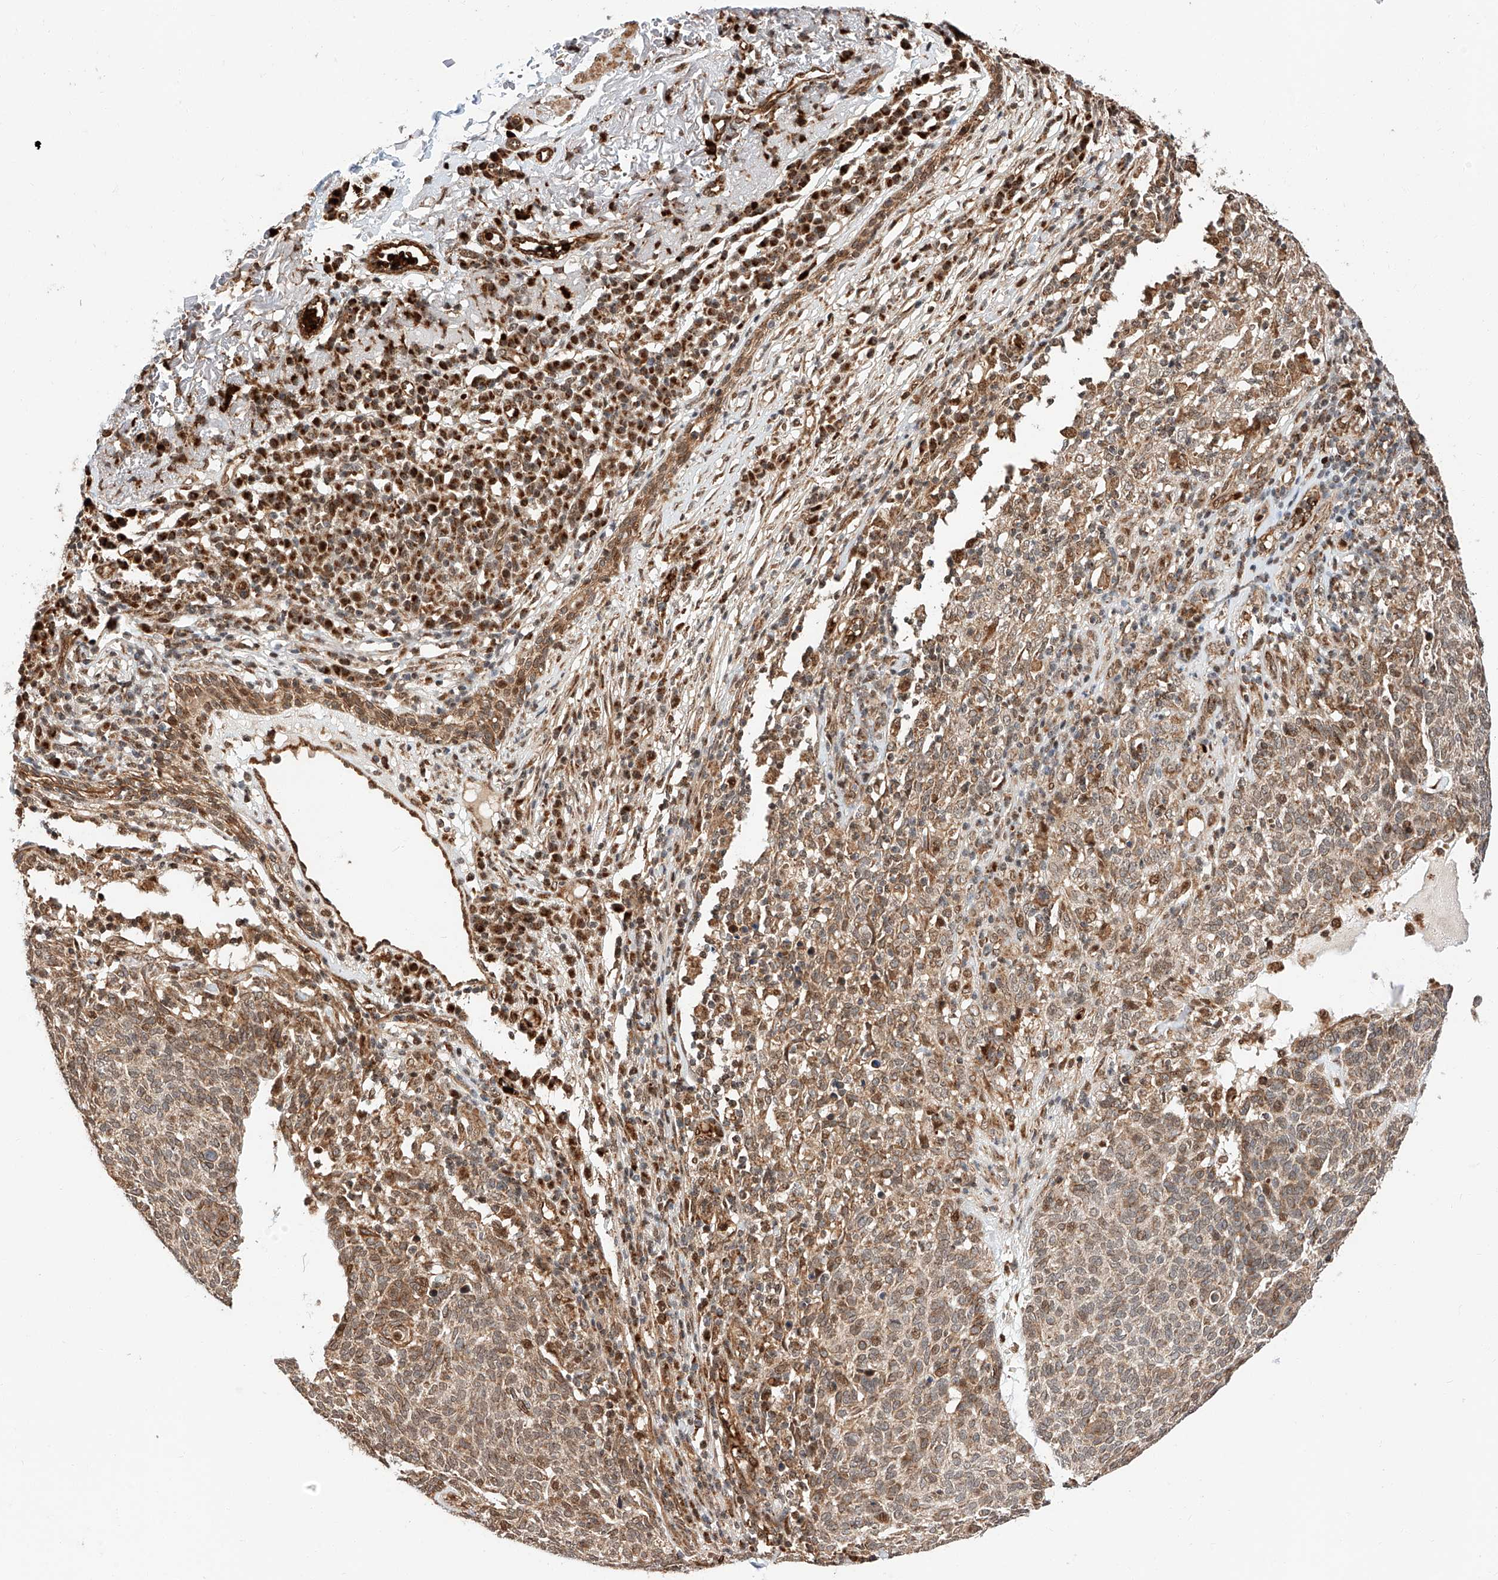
{"staining": {"intensity": "moderate", "quantity": ">75%", "location": "cytoplasmic/membranous,nuclear"}, "tissue": "skin cancer", "cell_type": "Tumor cells", "image_type": "cancer", "snomed": [{"axis": "morphology", "description": "Squamous cell carcinoma, NOS"}, {"axis": "topography", "description": "Skin"}], "caption": "Immunohistochemical staining of human skin squamous cell carcinoma shows moderate cytoplasmic/membranous and nuclear protein staining in approximately >75% of tumor cells.", "gene": "THTPA", "patient": {"sex": "female", "age": 90}}